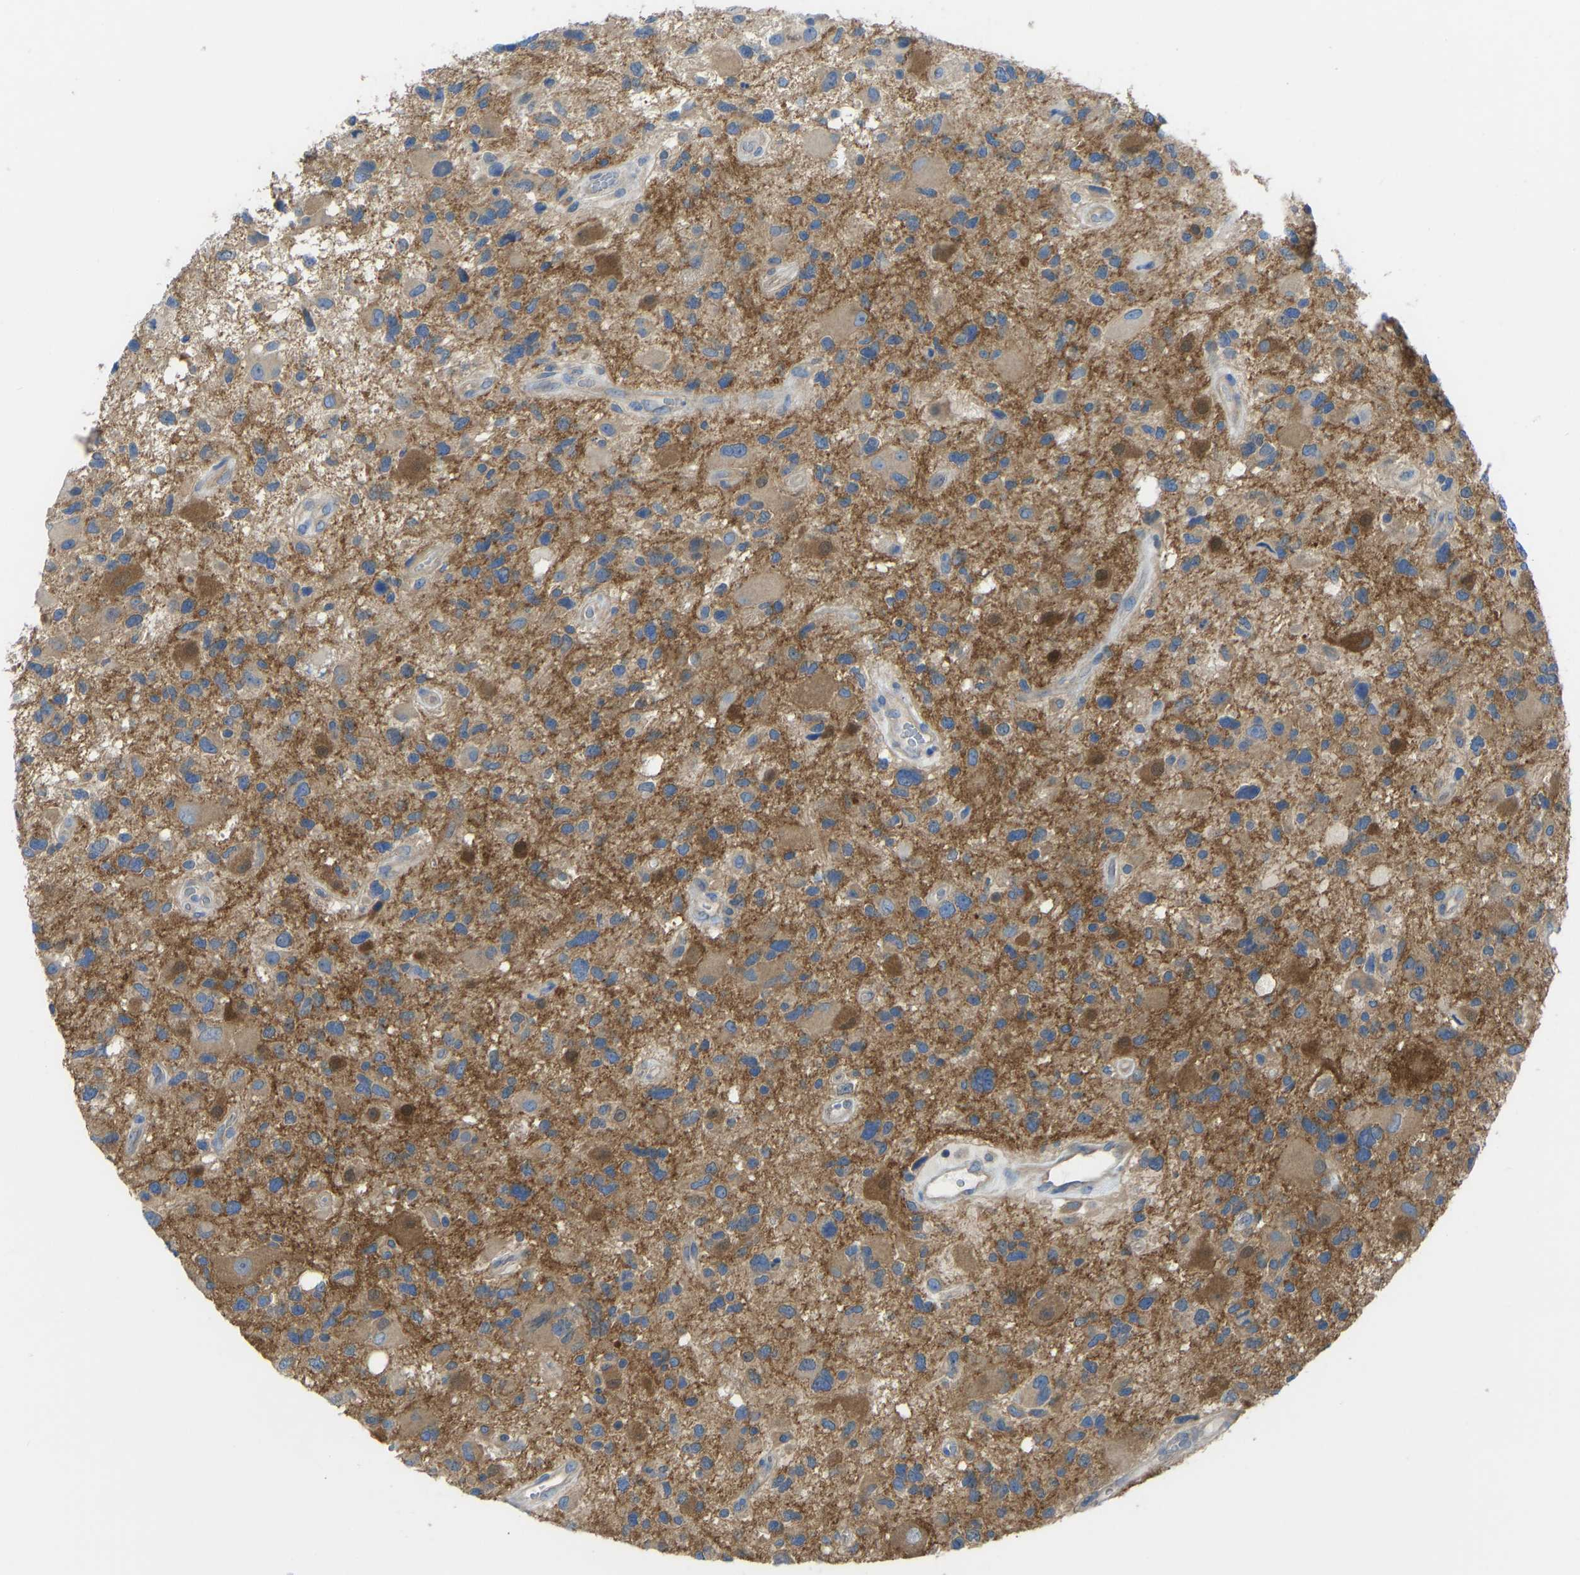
{"staining": {"intensity": "moderate", "quantity": ">75%", "location": "cytoplasmic/membranous"}, "tissue": "glioma", "cell_type": "Tumor cells", "image_type": "cancer", "snomed": [{"axis": "morphology", "description": "Glioma, malignant, High grade"}, {"axis": "topography", "description": "Brain"}], "caption": "Malignant glioma (high-grade) stained for a protein (brown) displays moderate cytoplasmic/membranous positive positivity in about >75% of tumor cells.", "gene": "PPP3CA", "patient": {"sex": "male", "age": 33}}